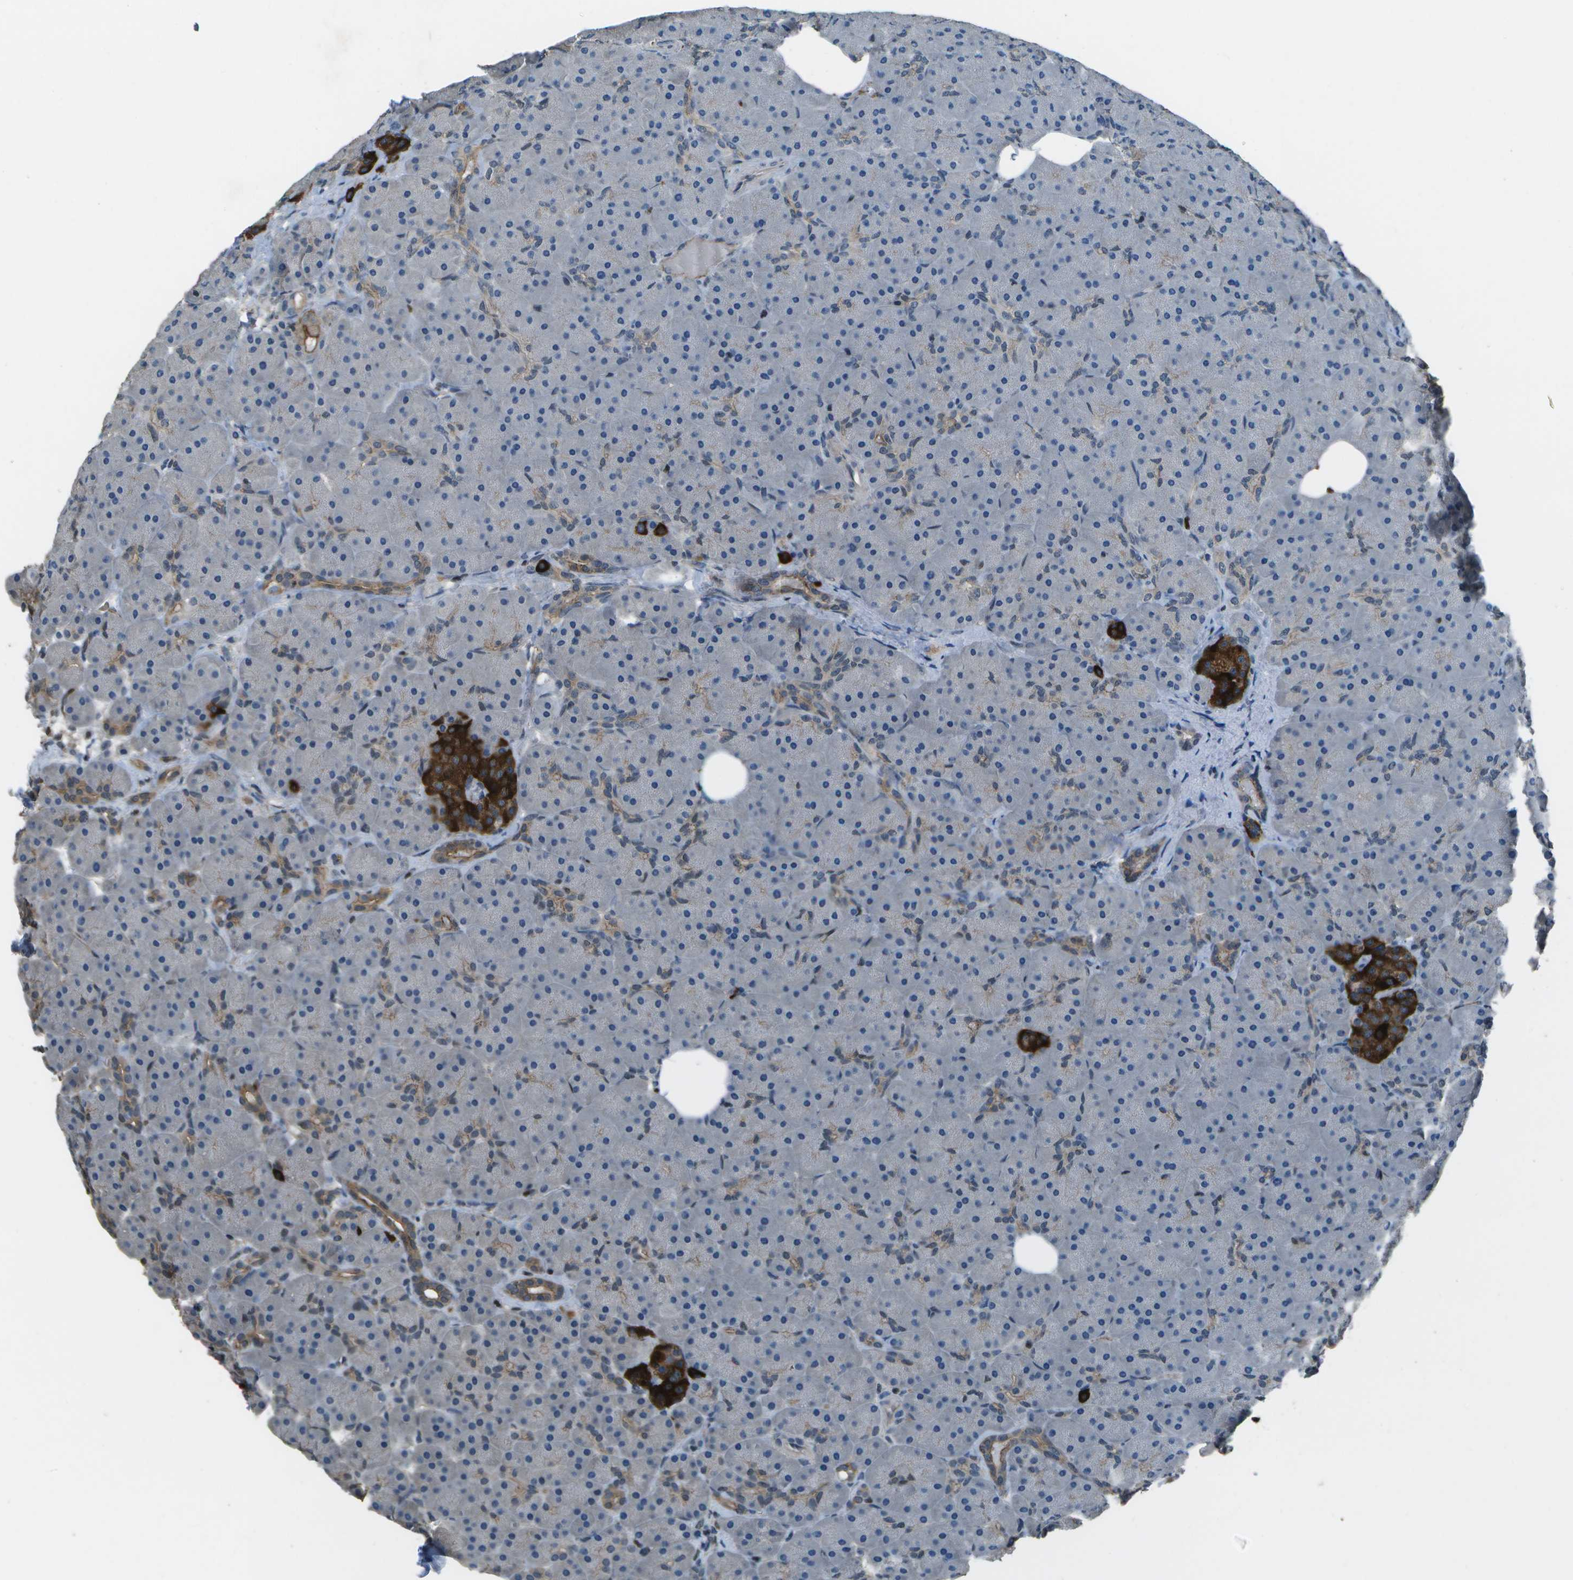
{"staining": {"intensity": "weak", "quantity": "<25%", "location": "cytoplasmic/membranous"}, "tissue": "pancreas", "cell_type": "Exocrine glandular cells", "image_type": "normal", "snomed": [{"axis": "morphology", "description": "Normal tissue, NOS"}, {"axis": "topography", "description": "Pancreas"}], "caption": "Immunohistochemistry micrograph of normal pancreas stained for a protein (brown), which shows no expression in exocrine glandular cells.", "gene": "PDLIM1", "patient": {"sex": "male", "age": 66}}